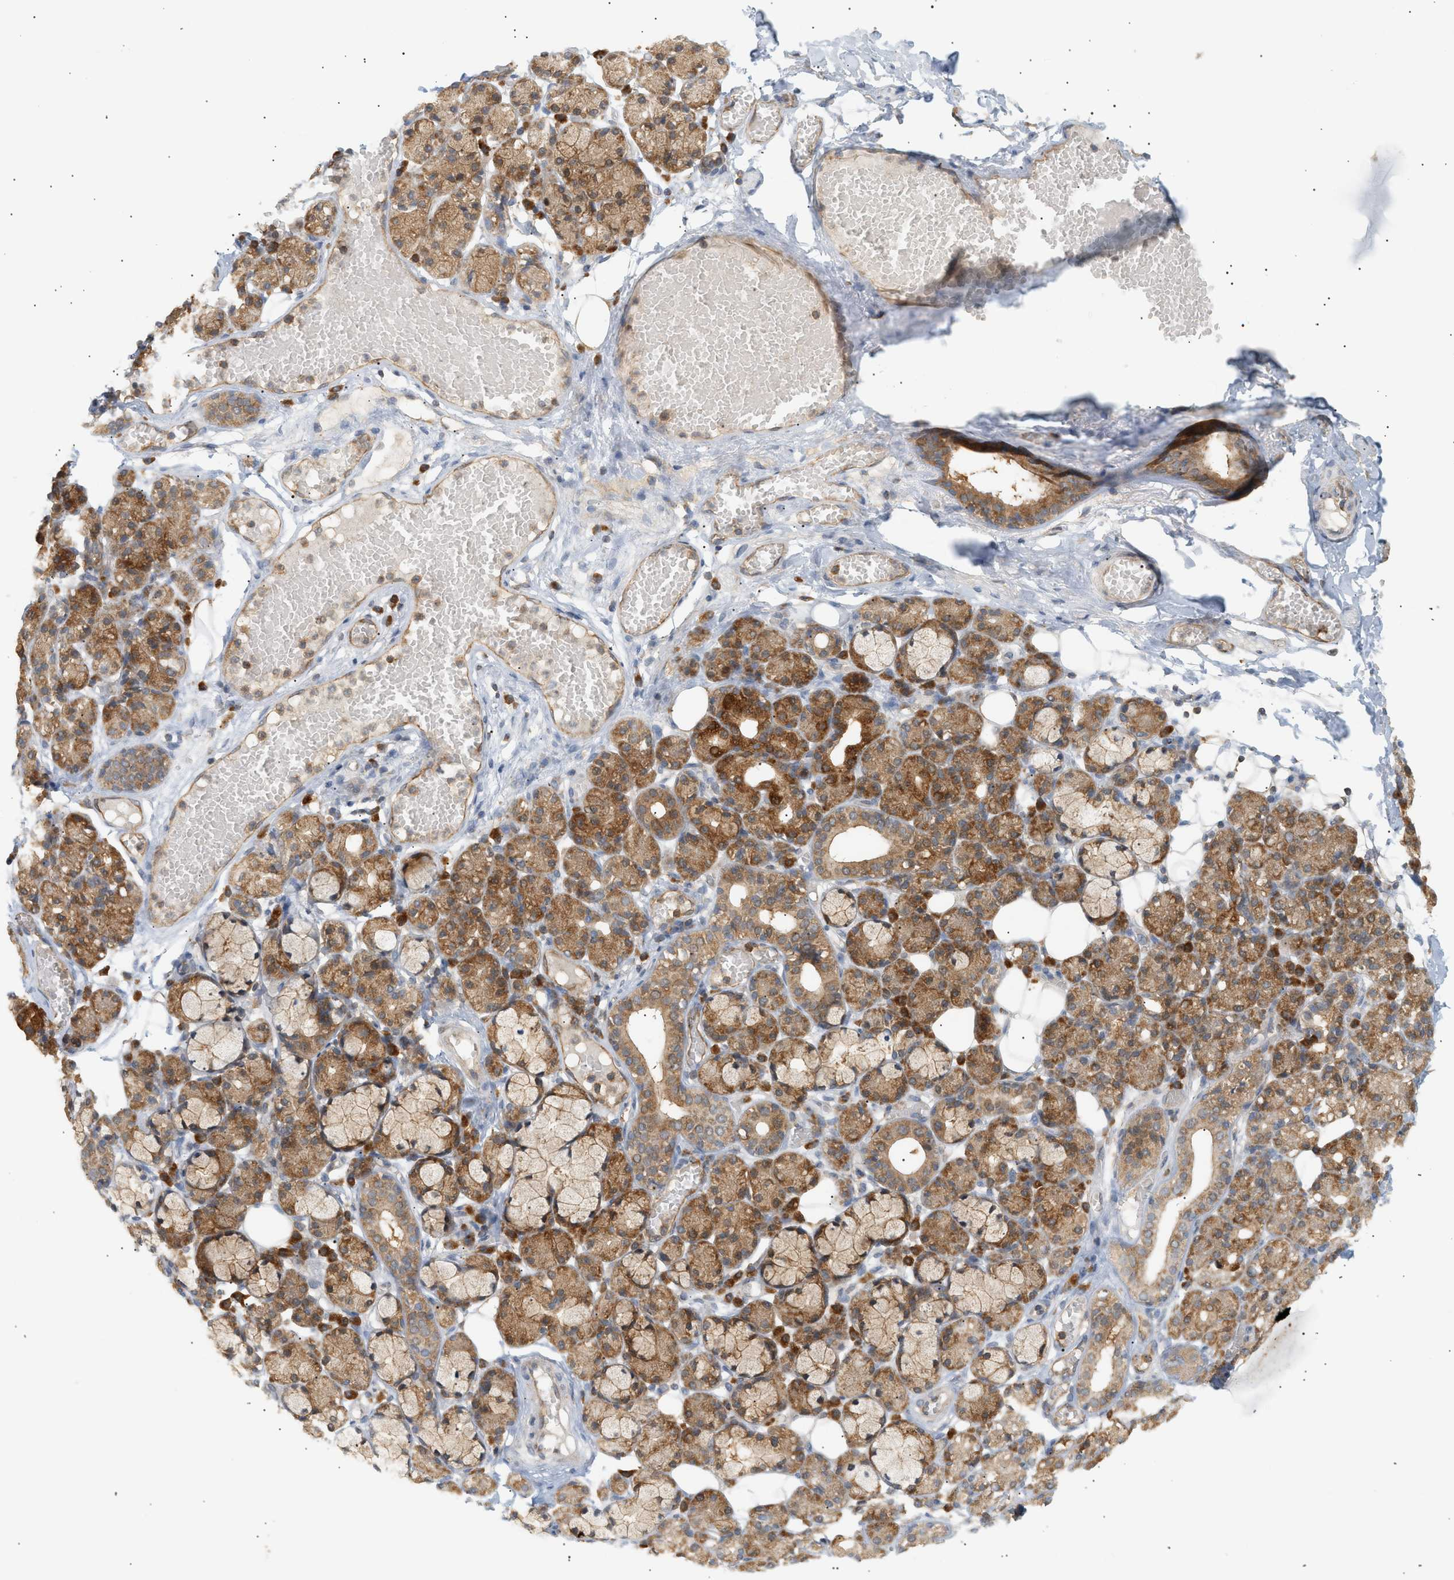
{"staining": {"intensity": "moderate", "quantity": ">75%", "location": "cytoplasmic/membranous"}, "tissue": "salivary gland", "cell_type": "Glandular cells", "image_type": "normal", "snomed": [{"axis": "morphology", "description": "Normal tissue, NOS"}, {"axis": "topography", "description": "Salivary gland"}], "caption": "There is medium levels of moderate cytoplasmic/membranous expression in glandular cells of unremarkable salivary gland, as demonstrated by immunohistochemical staining (brown color).", "gene": "SHC1", "patient": {"sex": "male", "age": 63}}